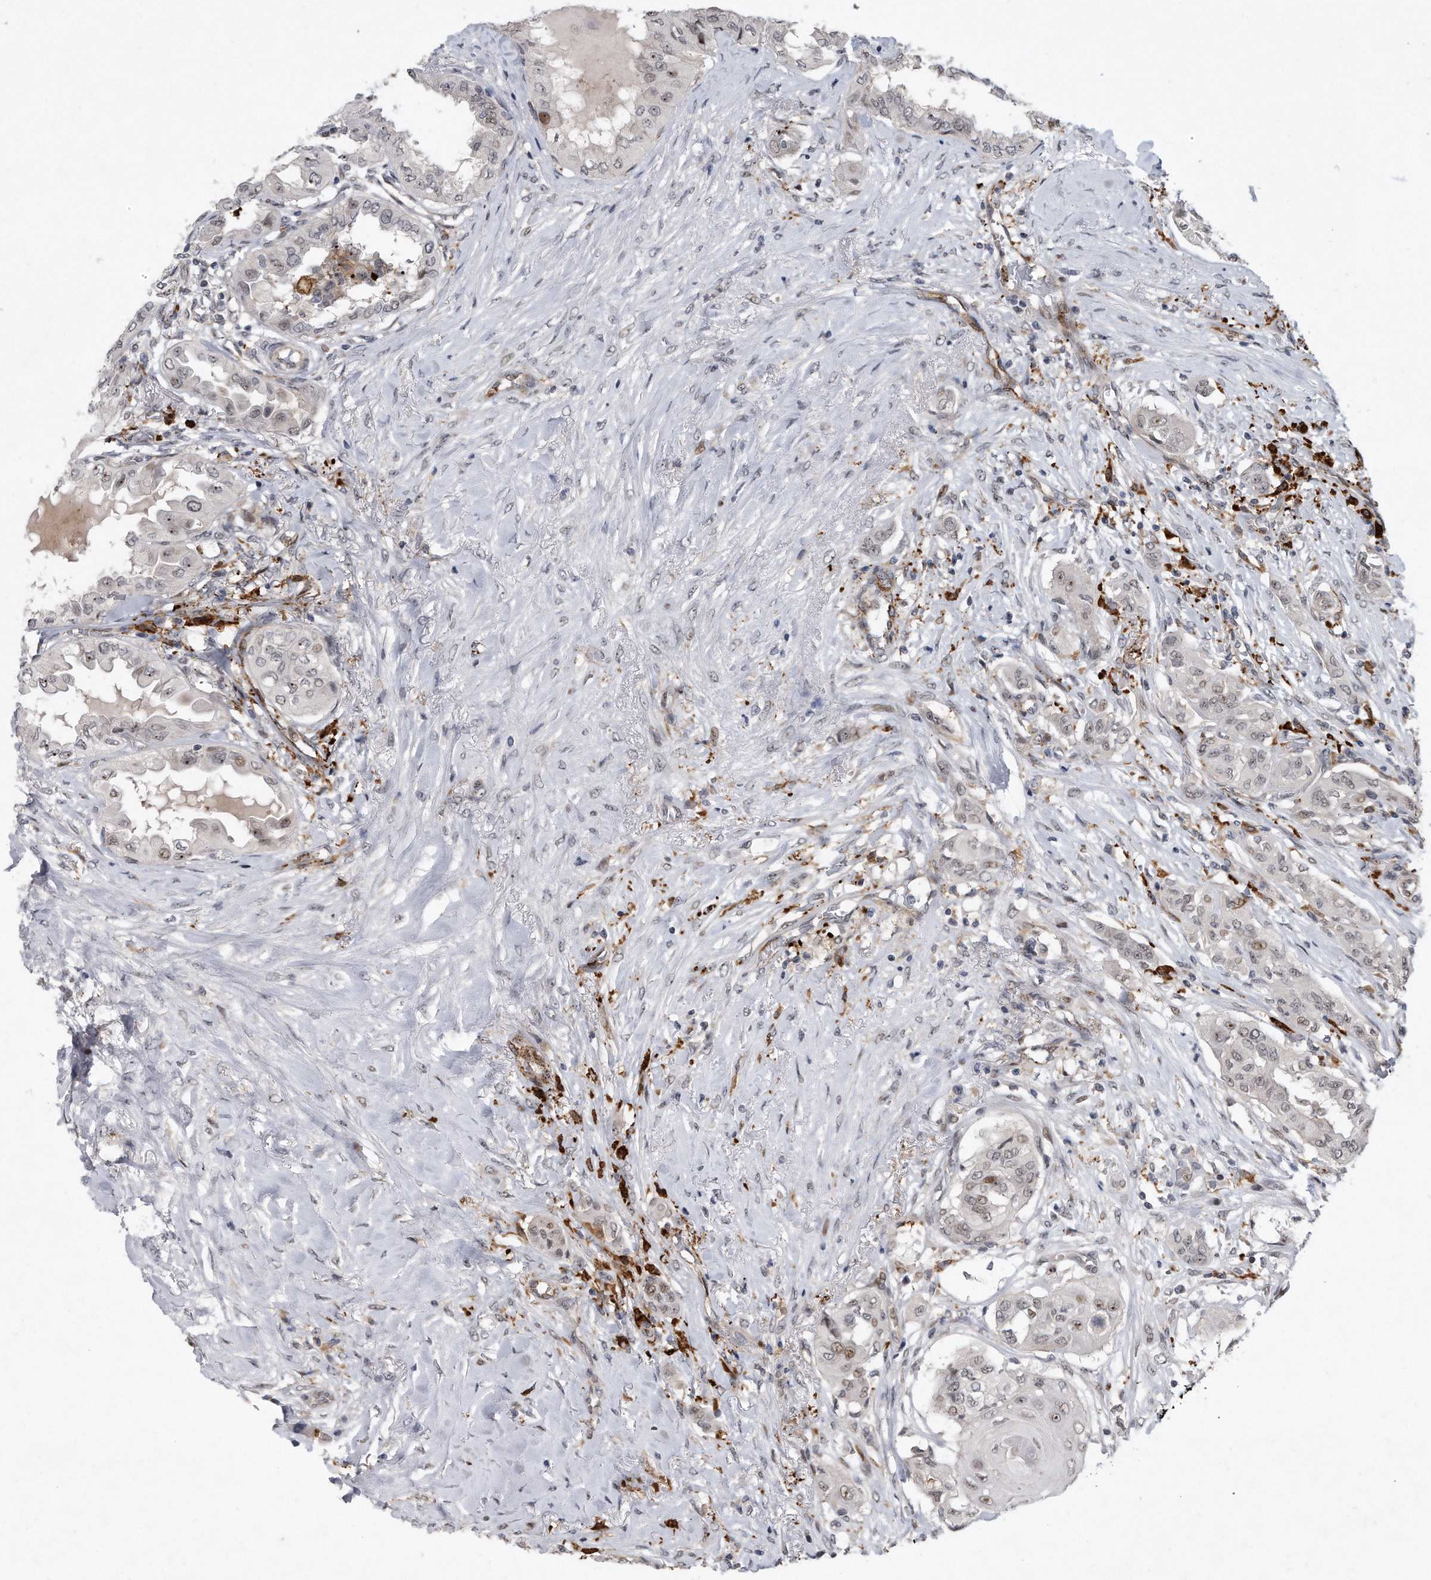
{"staining": {"intensity": "negative", "quantity": "none", "location": "none"}, "tissue": "thyroid cancer", "cell_type": "Tumor cells", "image_type": "cancer", "snomed": [{"axis": "morphology", "description": "Papillary adenocarcinoma, NOS"}, {"axis": "topography", "description": "Thyroid gland"}], "caption": "Thyroid cancer (papillary adenocarcinoma) stained for a protein using immunohistochemistry reveals no staining tumor cells.", "gene": "PGBD2", "patient": {"sex": "female", "age": 59}}